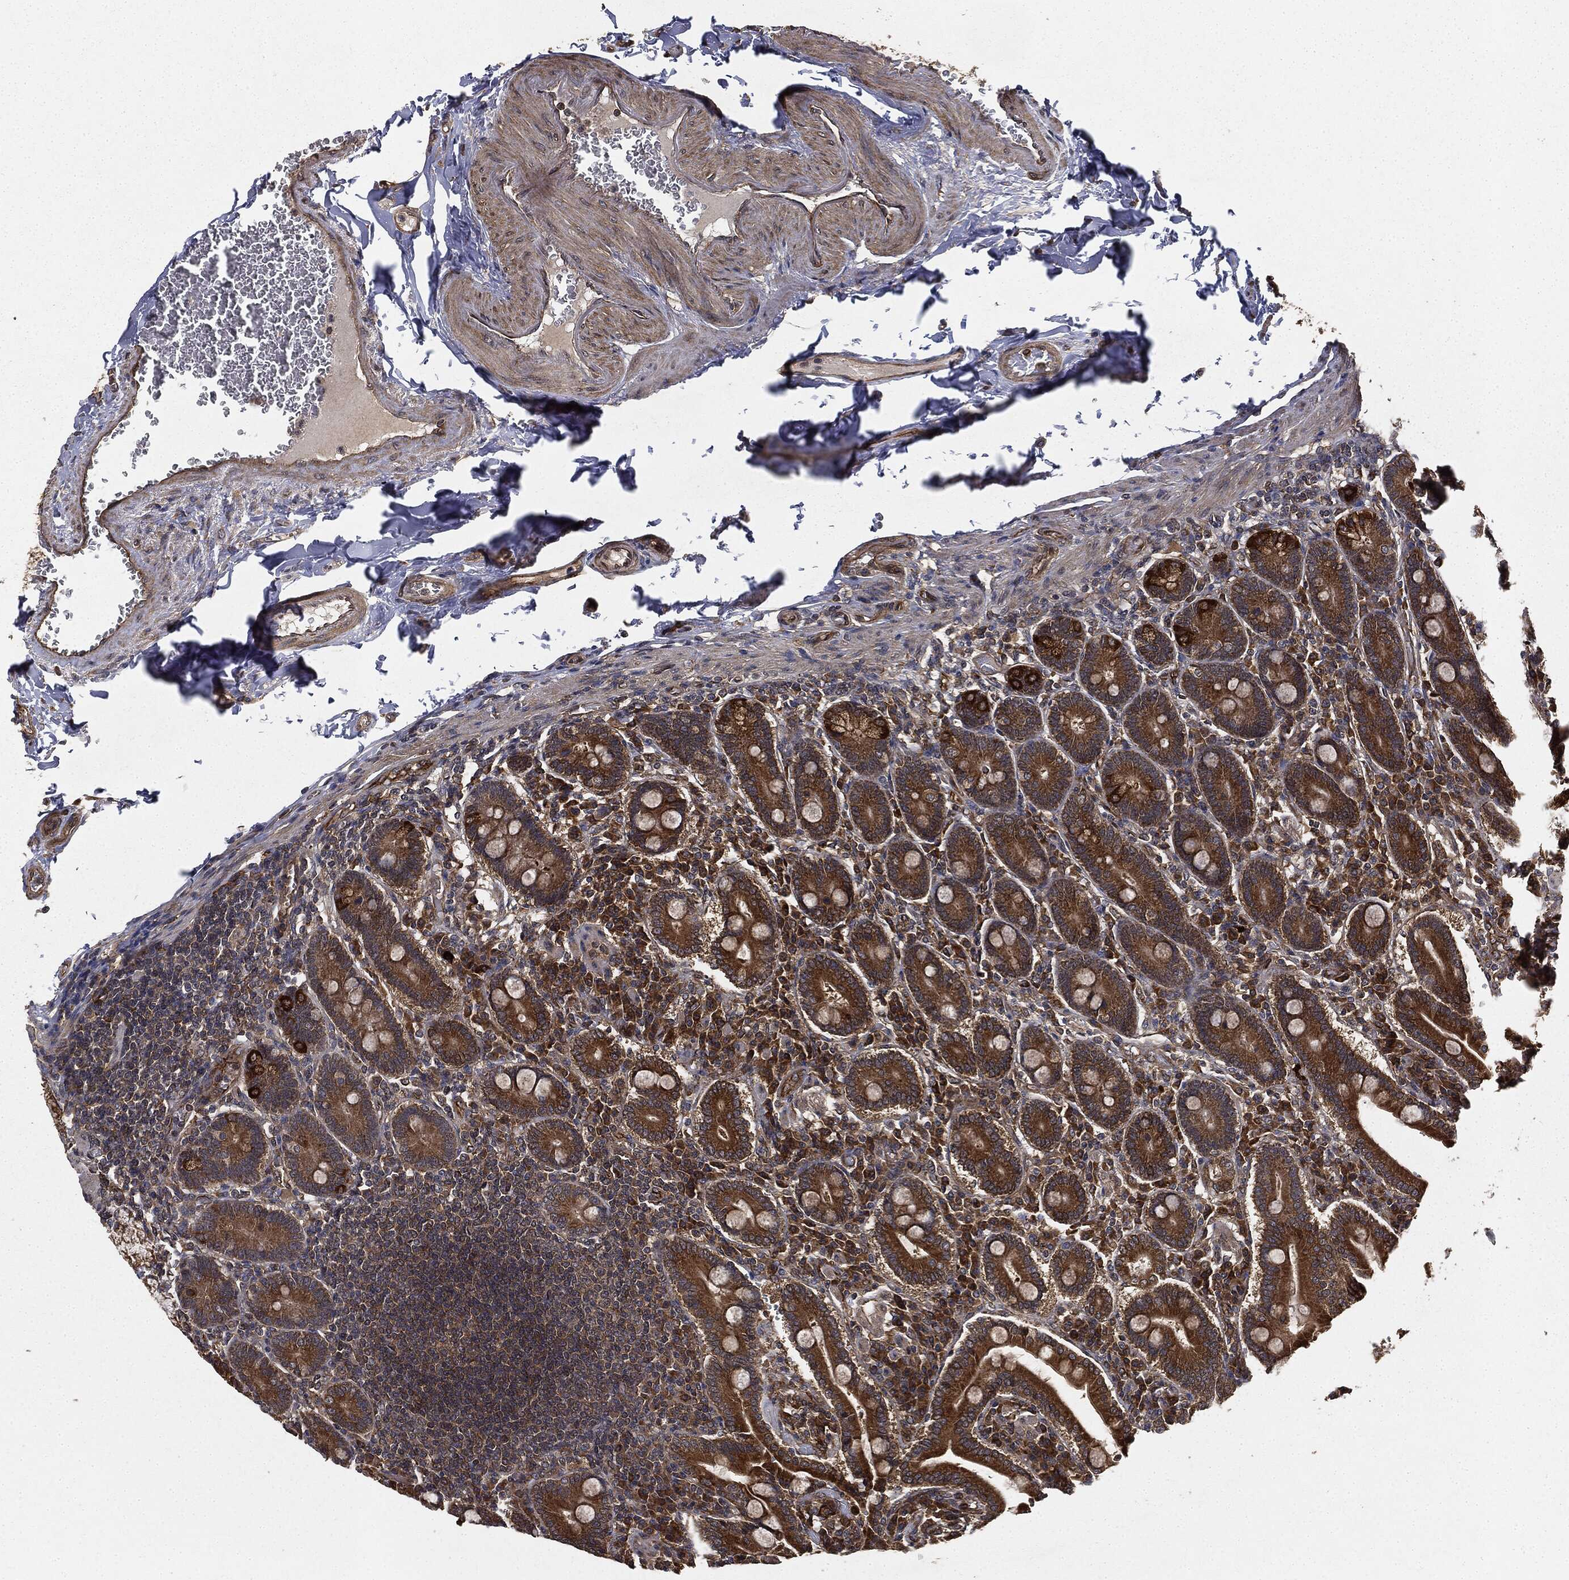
{"staining": {"intensity": "strong", "quantity": ">75%", "location": "cytoplasmic/membranous"}, "tissue": "duodenum", "cell_type": "Glandular cells", "image_type": "normal", "snomed": [{"axis": "morphology", "description": "Normal tissue, NOS"}, {"axis": "topography", "description": "Duodenum"}], "caption": "Protein staining of benign duodenum shows strong cytoplasmic/membranous expression in about >75% of glandular cells. The staining was performed using DAB (3,3'-diaminobenzidine) to visualize the protein expression in brown, while the nuclei were stained in blue with hematoxylin (Magnification: 20x).", "gene": "MIER2", "patient": {"sex": "female", "age": 62}}